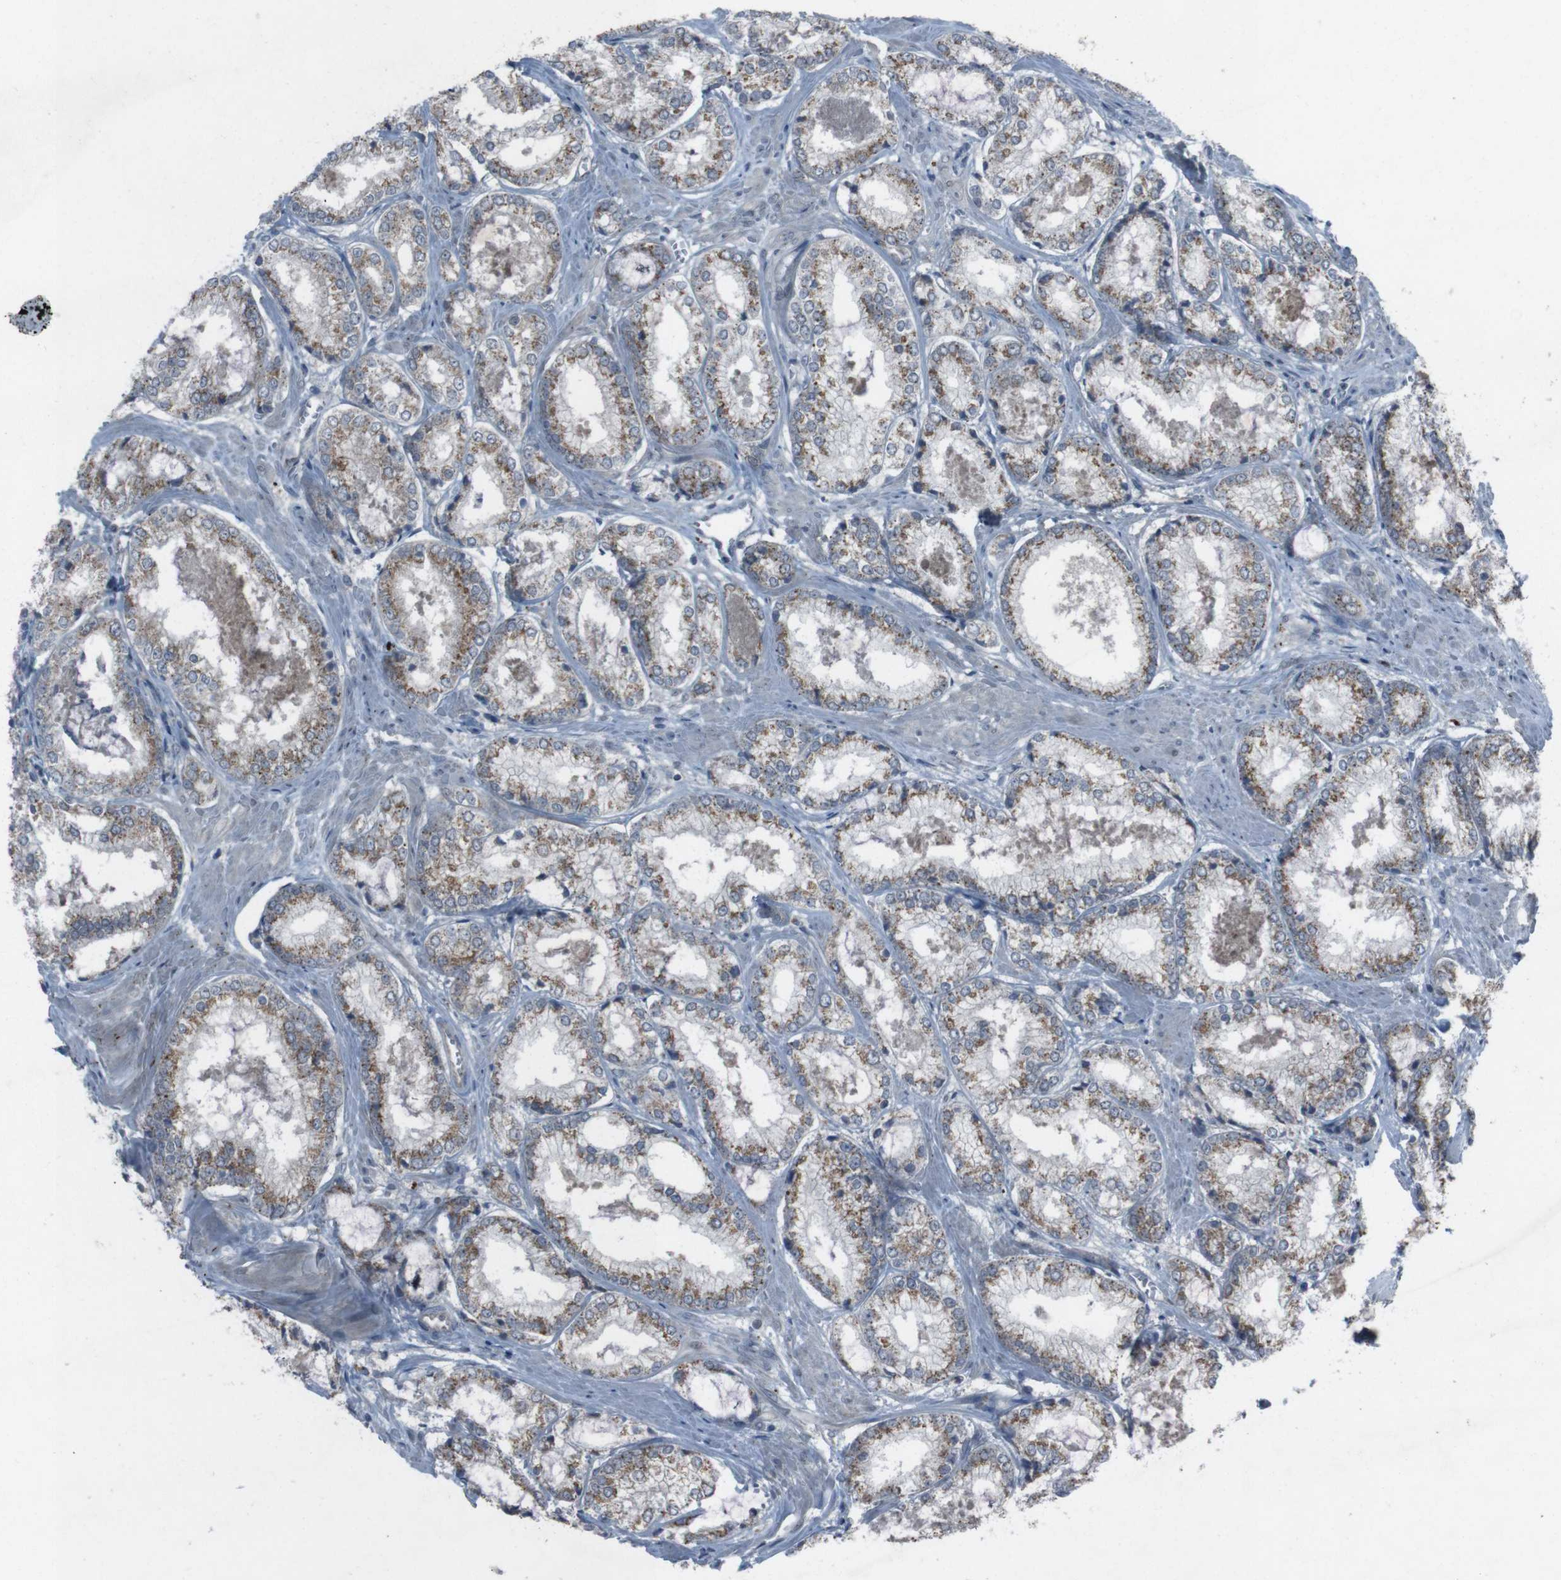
{"staining": {"intensity": "moderate", "quantity": ">75%", "location": "cytoplasmic/membranous"}, "tissue": "prostate cancer", "cell_type": "Tumor cells", "image_type": "cancer", "snomed": [{"axis": "morphology", "description": "Adenocarcinoma, Low grade"}, {"axis": "topography", "description": "Prostate"}], "caption": "Brown immunohistochemical staining in human adenocarcinoma (low-grade) (prostate) reveals moderate cytoplasmic/membranous expression in approximately >75% of tumor cells.", "gene": "EFNA5", "patient": {"sex": "male", "age": 64}}